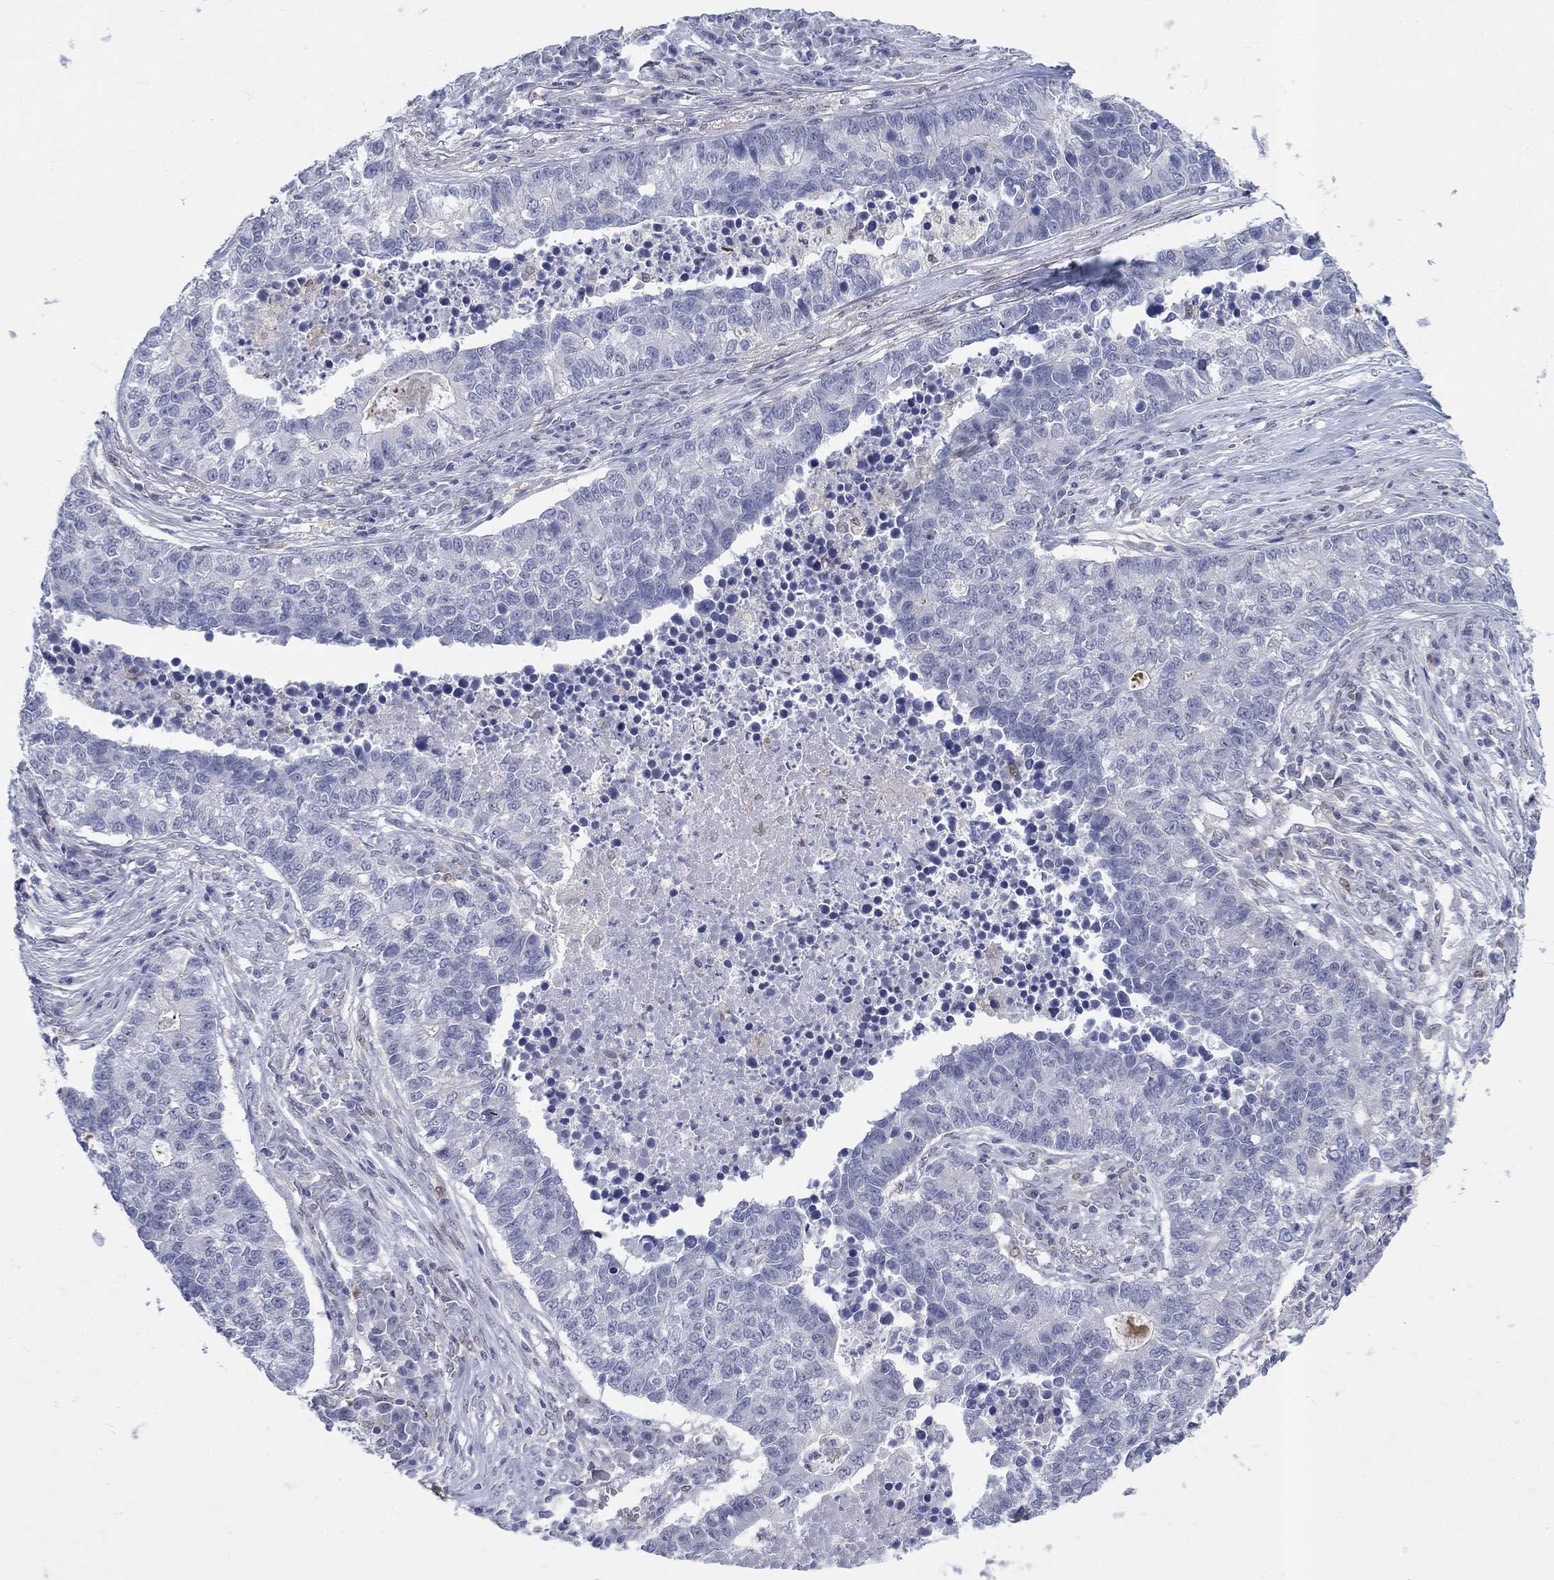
{"staining": {"intensity": "negative", "quantity": "none", "location": "none"}, "tissue": "lung cancer", "cell_type": "Tumor cells", "image_type": "cancer", "snomed": [{"axis": "morphology", "description": "Adenocarcinoma, NOS"}, {"axis": "topography", "description": "Lung"}], "caption": "DAB immunohistochemical staining of human lung cancer (adenocarcinoma) displays no significant expression in tumor cells.", "gene": "EGFLAM", "patient": {"sex": "male", "age": 57}}